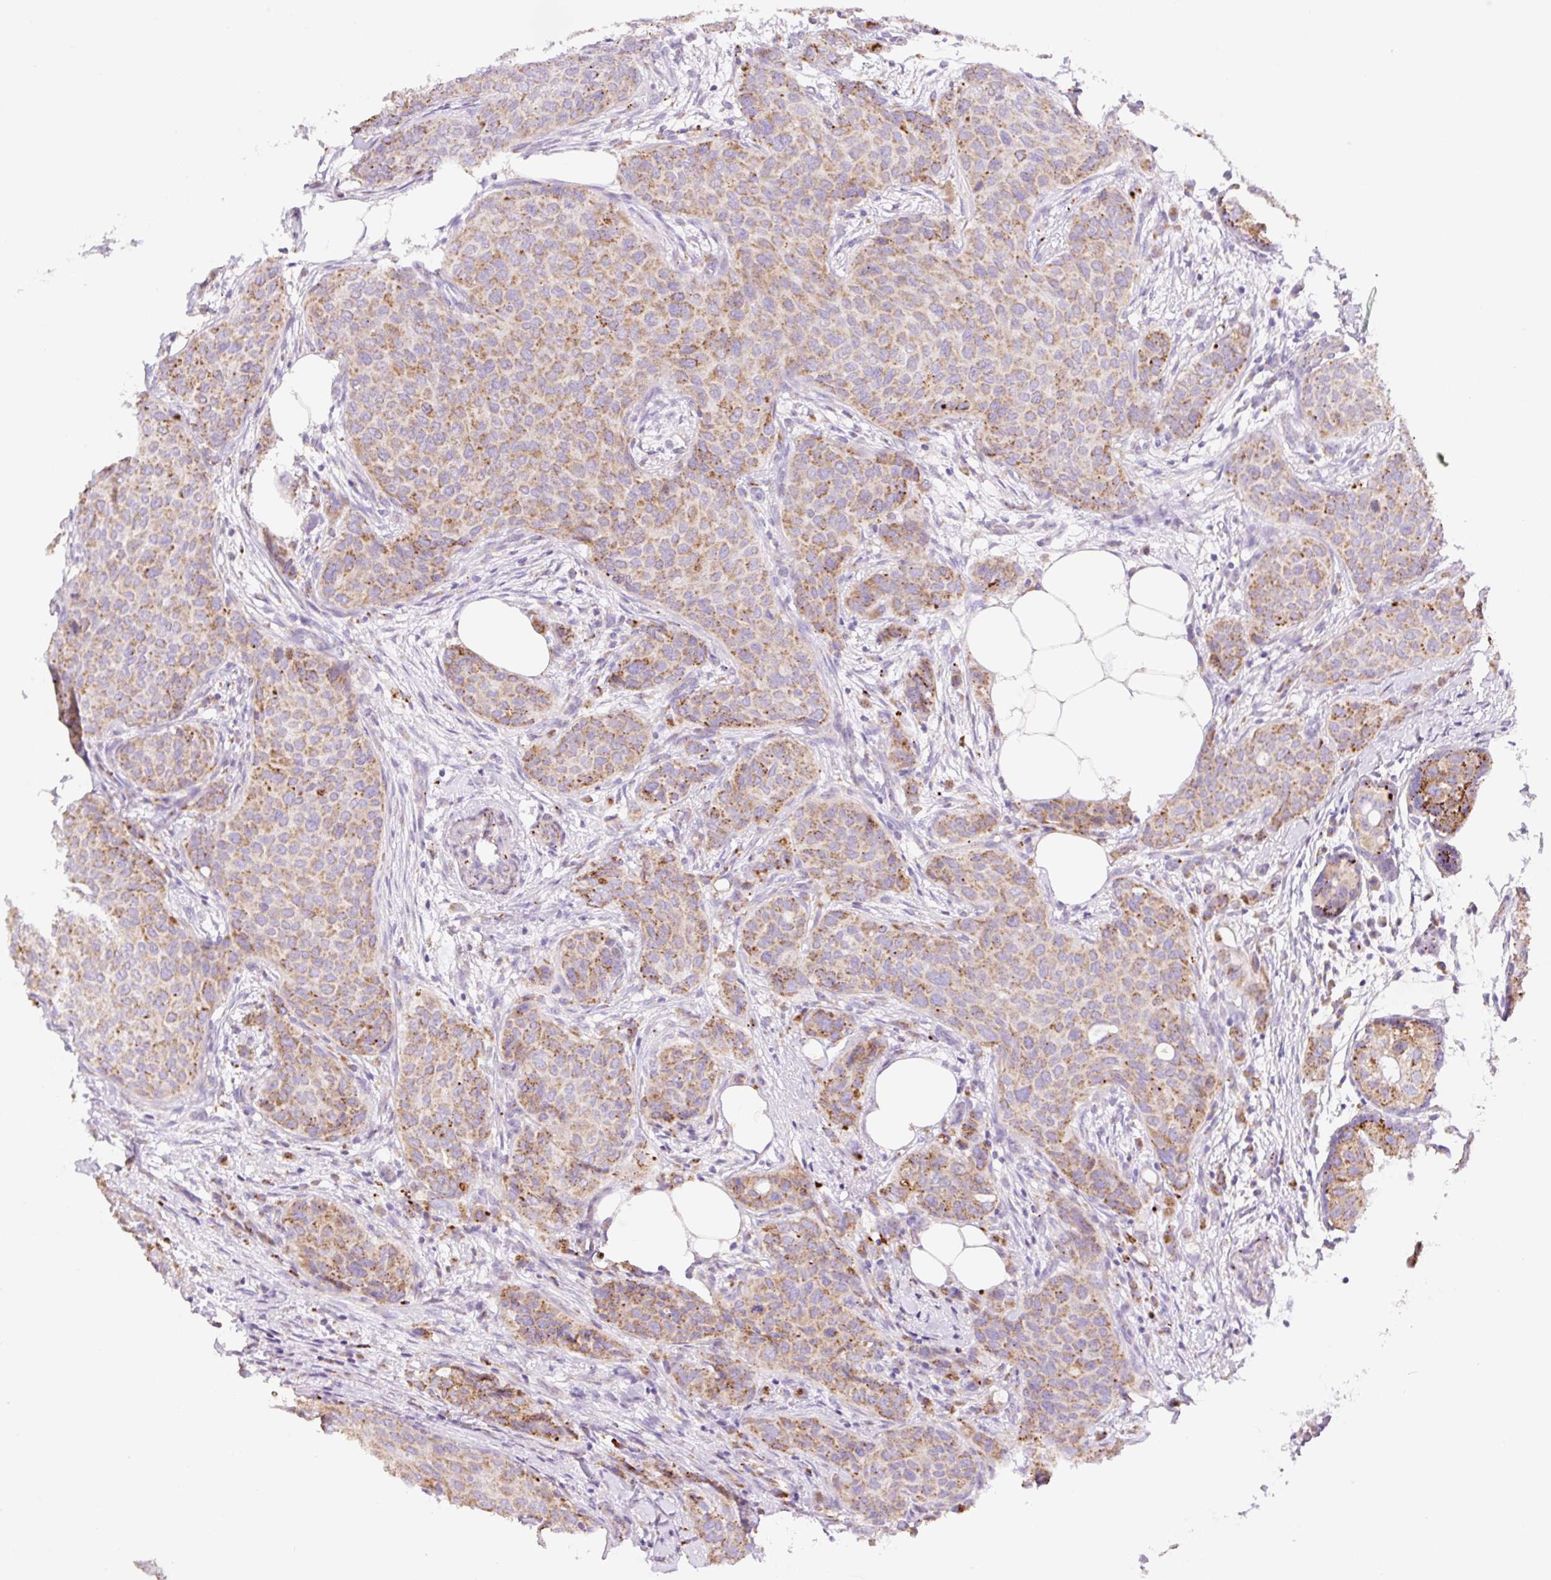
{"staining": {"intensity": "moderate", "quantity": ">75%", "location": "cytoplasmic/membranous"}, "tissue": "breast cancer", "cell_type": "Tumor cells", "image_type": "cancer", "snomed": [{"axis": "morphology", "description": "Duct carcinoma"}, {"axis": "topography", "description": "Breast"}], "caption": "Infiltrating ductal carcinoma (breast) stained with a brown dye reveals moderate cytoplasmic/membranous positive staining in approximately >75% of tumor cells.", "gene": "CLEC3A", "patient": {"sex": "female", "age": 47}}